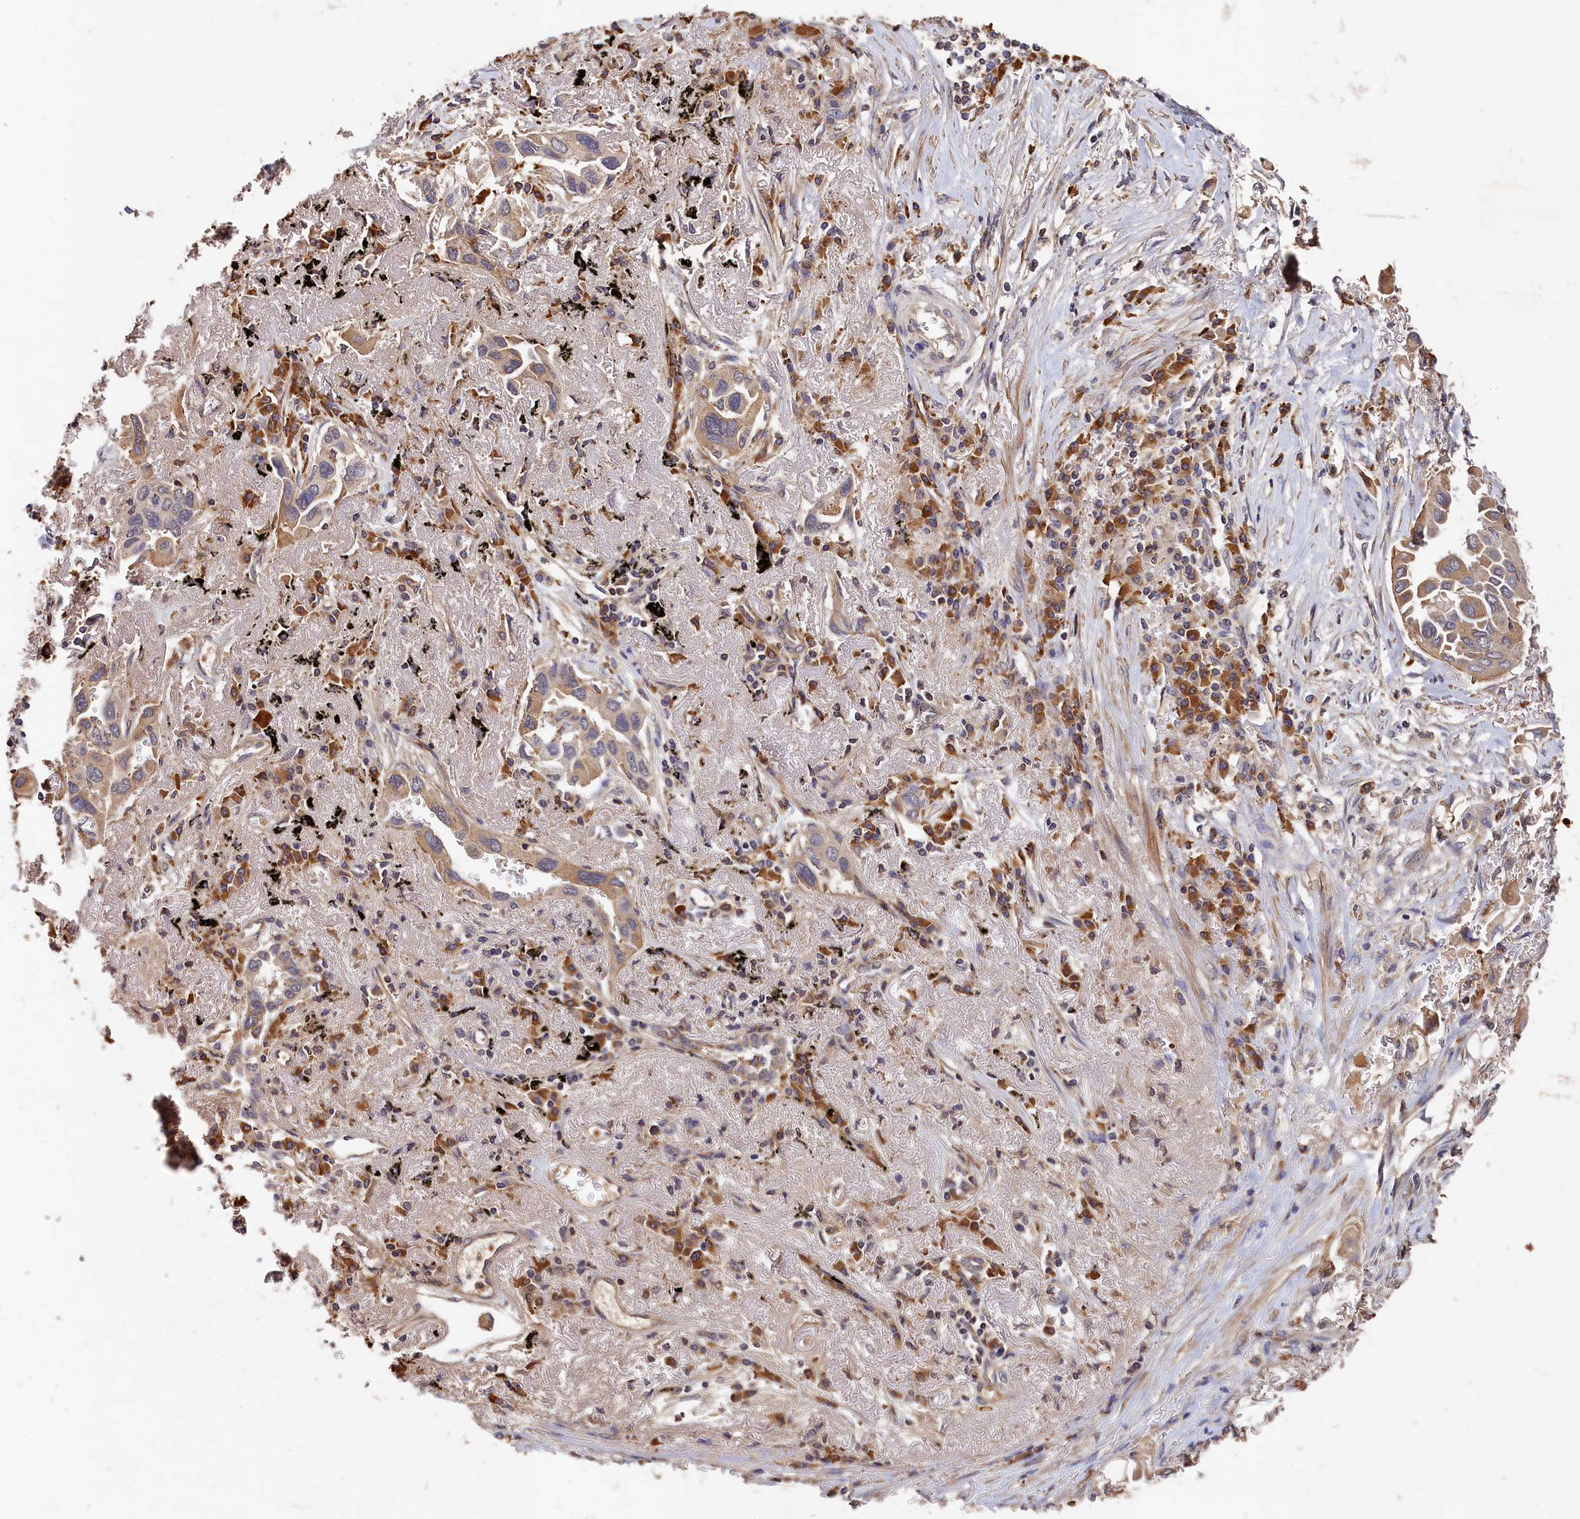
{"staining": {"intensity": "weak", "quantity": "25%-75%", "location": "cytoplasmic/membranous"}, "tissue": "lung cancer", "cell_type": "Tumor cells", "image_type": "cancer", "snomed": [{"axis": "morphology", "description": "Adenocarcinoma, NOS"}, {"axis": "topography", "description": "Lung"}], "caption": "A brown stain shows weak cytoplasmic/membranous staining of a protein in human lung cancer tumor cells. The staining is performed using DAB brown chromogen to label protein expression. The nuclei are counter-stained blue using hematoxylin.", "gene": "DHRS11", "patient": {"sex": "female", "age": 76}}